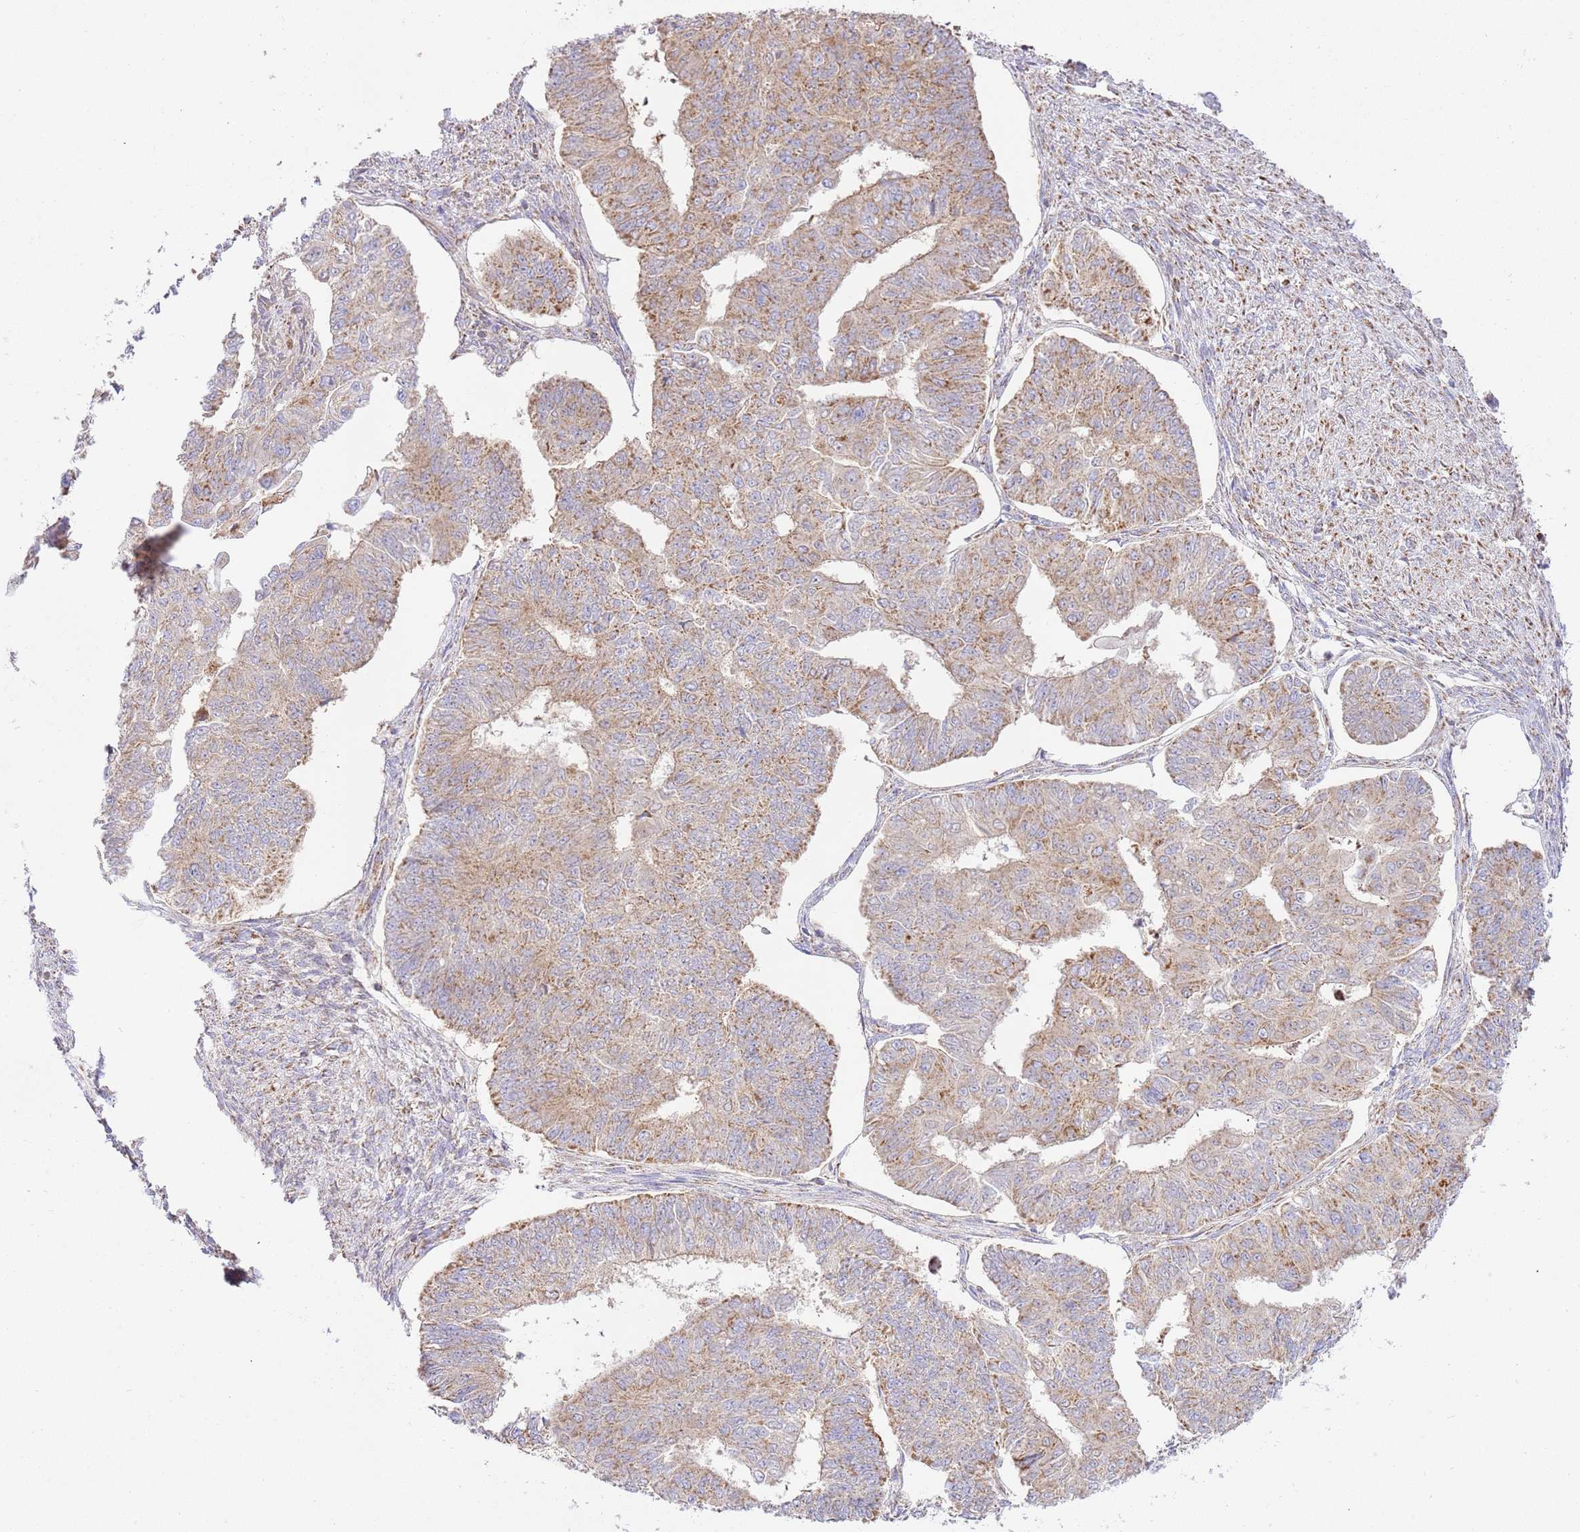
{"staining": {"intensity": "moderate", "quantity": ">75%", "location": "cytoplasmic/membranous"}, "tissue": "endometrial cancer", "cell_type": "Tumor cells", "image_type": "cancer", "snomed": [{"axis": "morphology", "description": "Adenocarcinoma, NOS"}, {"axis": "topography", "description": "Endometrium"}], "caption": "Endometrial adenocarcinoma stained with a brown dye demonstrates moderate cytoplasmic/membranous positive positivity in approximately >75% of tumor cells.", "gene": "ZBTB39", "patient": {"sex": "female", "age": 32}}